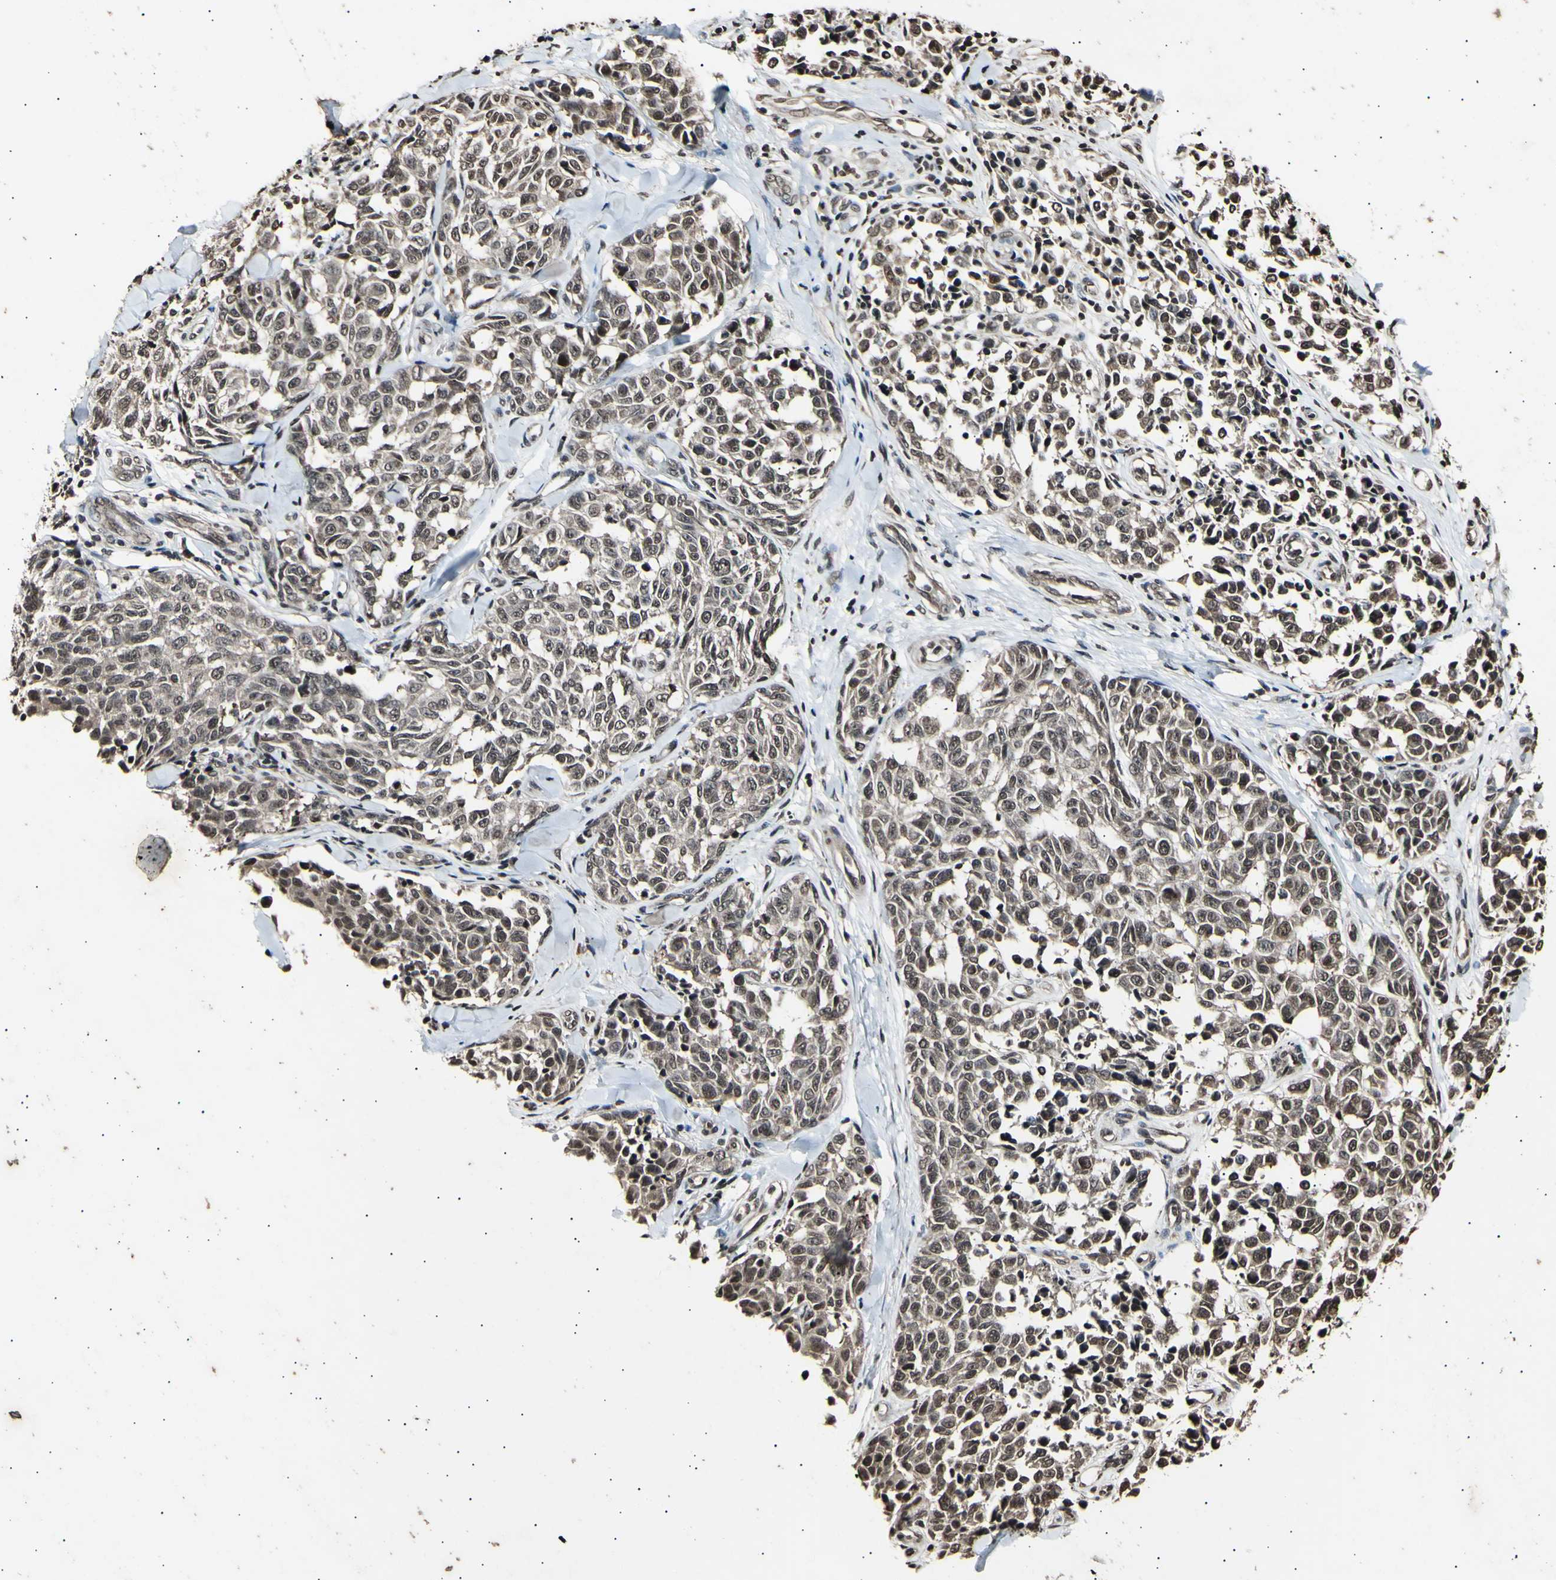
{"staining": {"intensity": "moderate", "quantity": ">75%", "location": "cytoplasmic/membranous,nuclear"}, "tissue": "melanoma", "cell_type": "Tumor cells", "image_type": "cancer", "snomed": [{"axis": "morphology", "description": "Malignant melanoma, NOS"}, {"axis": "topography", "description": "Skin"}], "caption": "Melanoma stained with IHC reveals moderate cytoplasmic/membranous and nuclear positivity in about >75% of tumor cells.", "gene": "ANAPC7", "patient": {"sex": "female", "age": 64}}